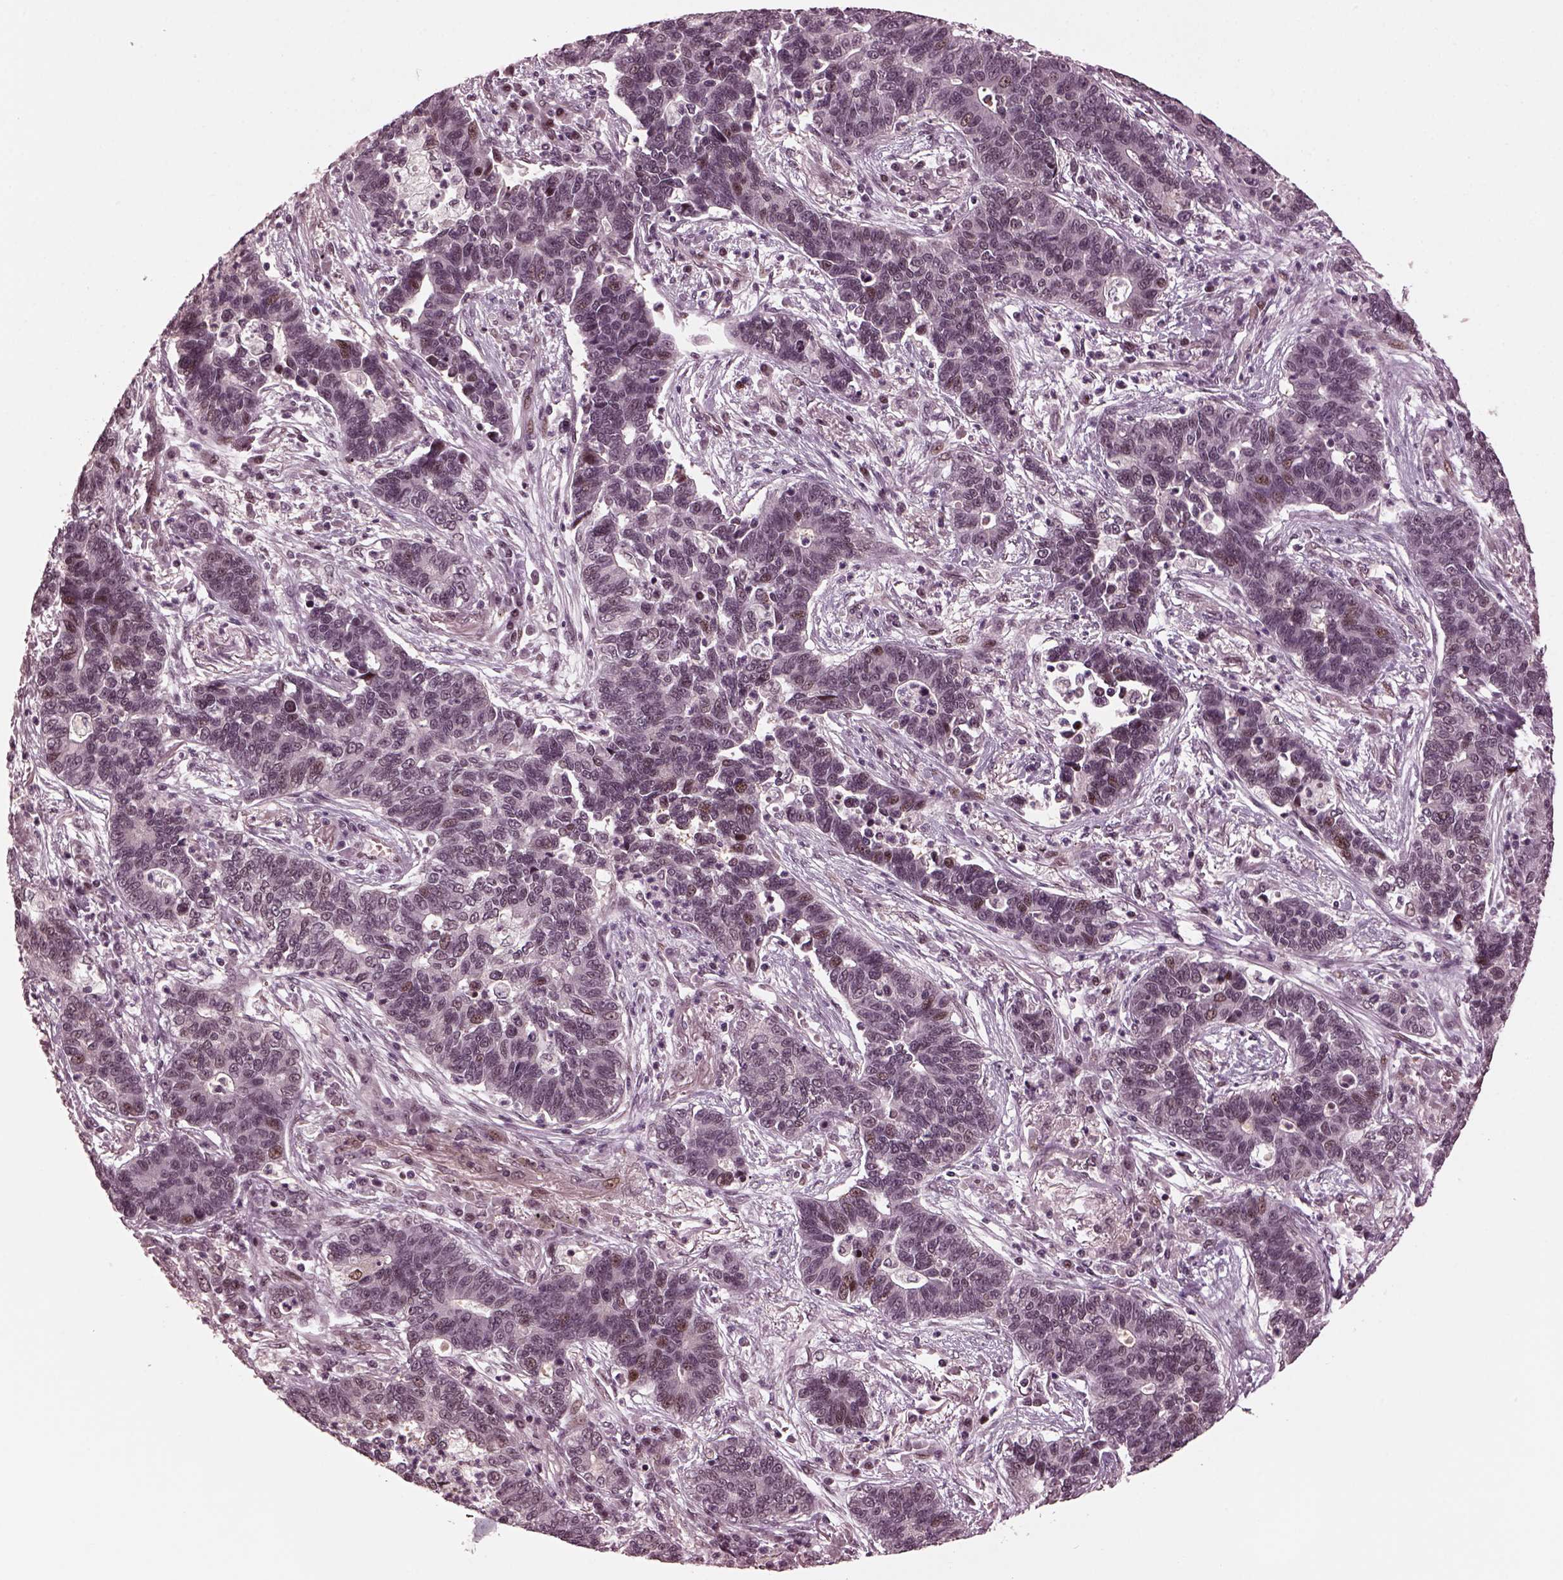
{"staining": {"intensity": "negative", "quantity": "none", "location": "none"}, "tissue": "lung cancer", "cell_type": "Tumor cells", "image_type": "cancer", "snomed": [{"axis": "morphology", "description": "Adenocarcinoma, NOS"}, {"axis": "topography", "description": "Lung"}], "caption": "IHC histopathology image of neoplastic tissue: lung cancer stained with DAB (3,3'-diaminobenzidine) shows no significant protein positivity in tumor cells.", "gene": "TRIB3", "patient": {"sex": "female", "age": 57}}